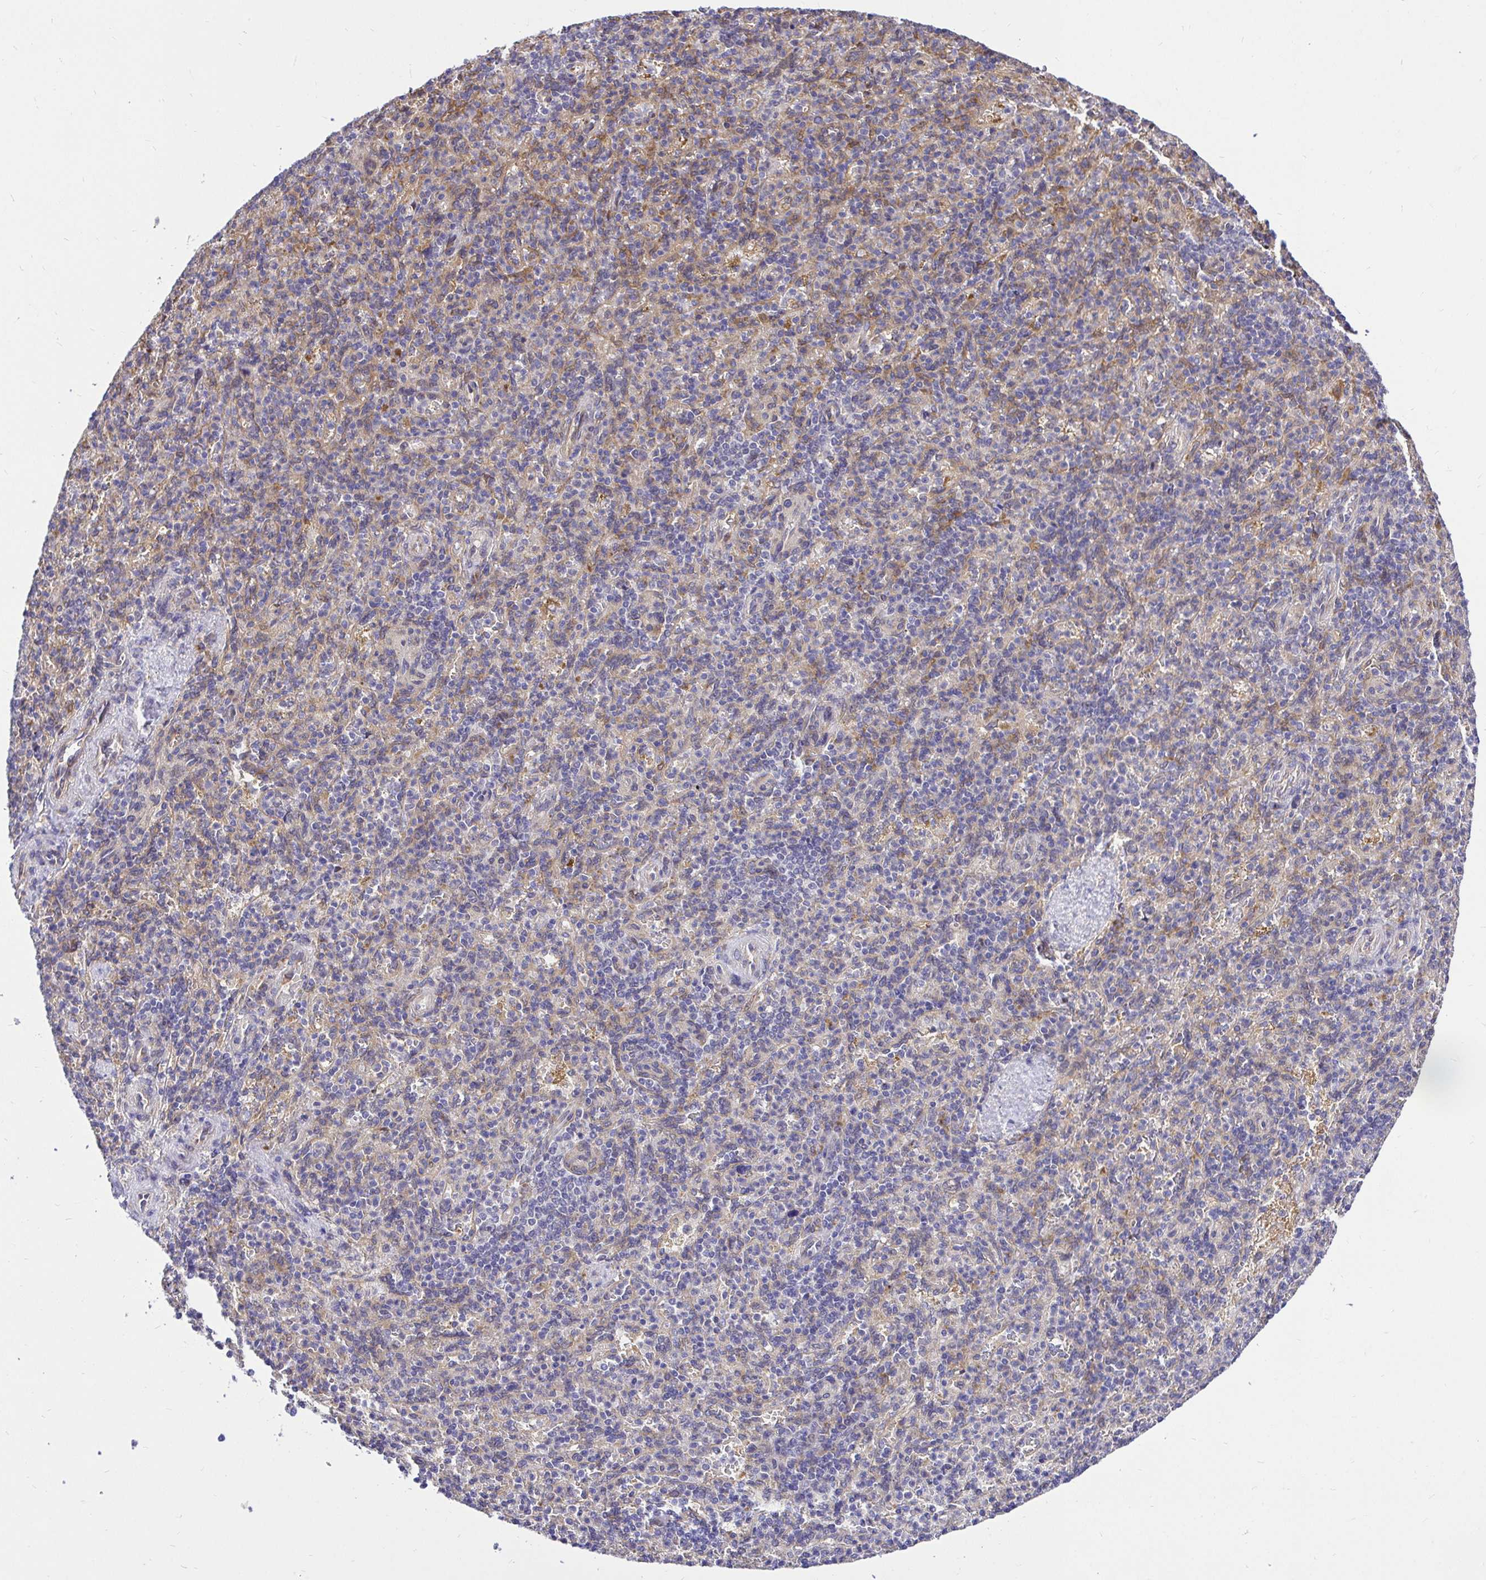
{"staining": {"intensity": "weak", "quantity": "<25%", "location": "cytoplasmic/membranous"}, "tissue": "spleen", "cell_type": "Cells in red pulp", "image_type": "normal", "snomed": [{"axis": "morphology", "description": "Normal tissue, NOS"}, {"axis": "topography", "description": "Spleen"}], "caption": "Immunohistochemistry (IHC) histopathology image of normal spleen: spleen stained with DAB displays no significant protein staining in cells in red pulp.", "gene": "CCDC122", "patient": {"sex": "female", "age": 74}}